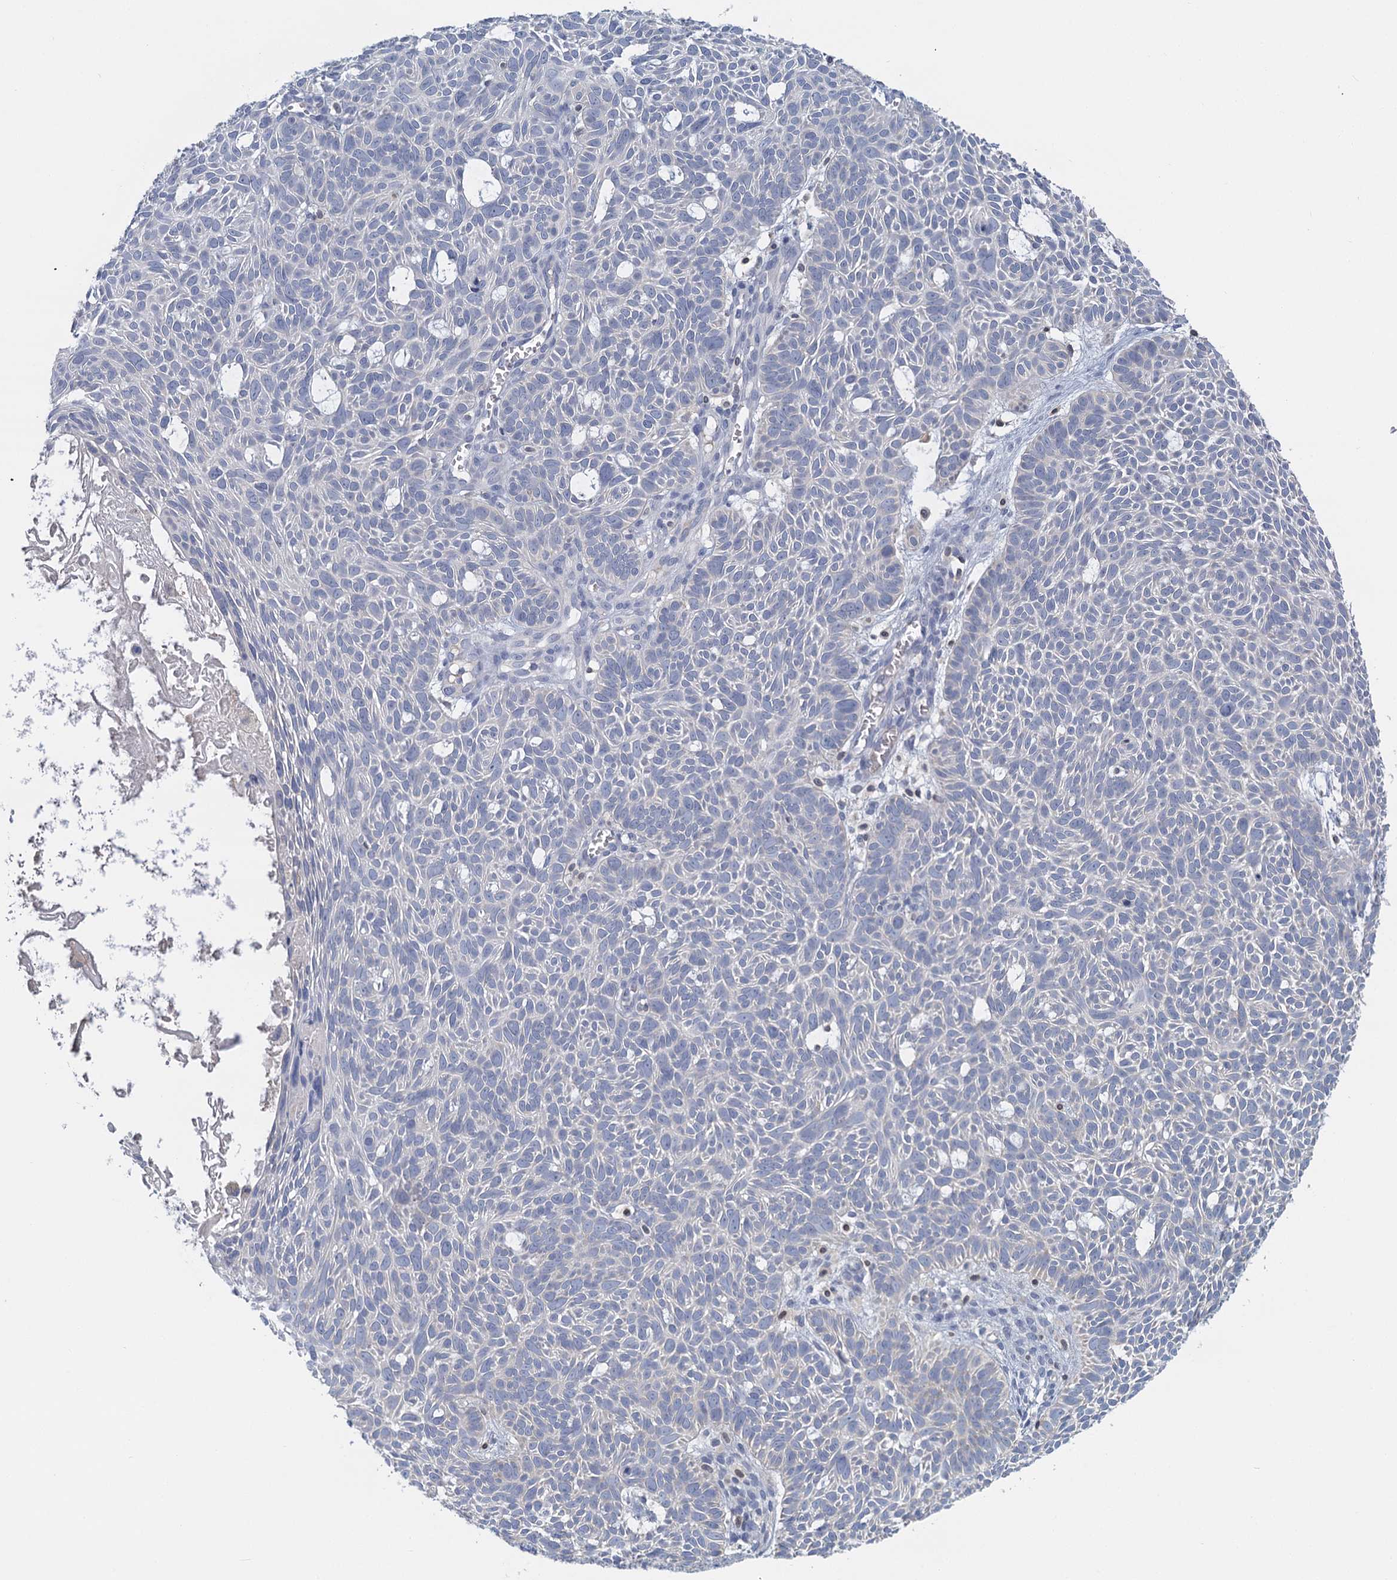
{"staining": {"intensity": "negative", "quantity": "none", "location": "none"}, "tissue": "skin cancer", "cell_type": "Tumor cells", "image_type": "cancer", "snomed": [{"axis": "morphology", "description": "Basal cell carcinoma"}, {"axis": "topography", "description": "Skin"}], "caption": "The image shows no significant positivity in tumor cells of skin basal cell carcinoma.", "gene": "ANKRD16", "patient": {"sex": "male", "age": 69}}